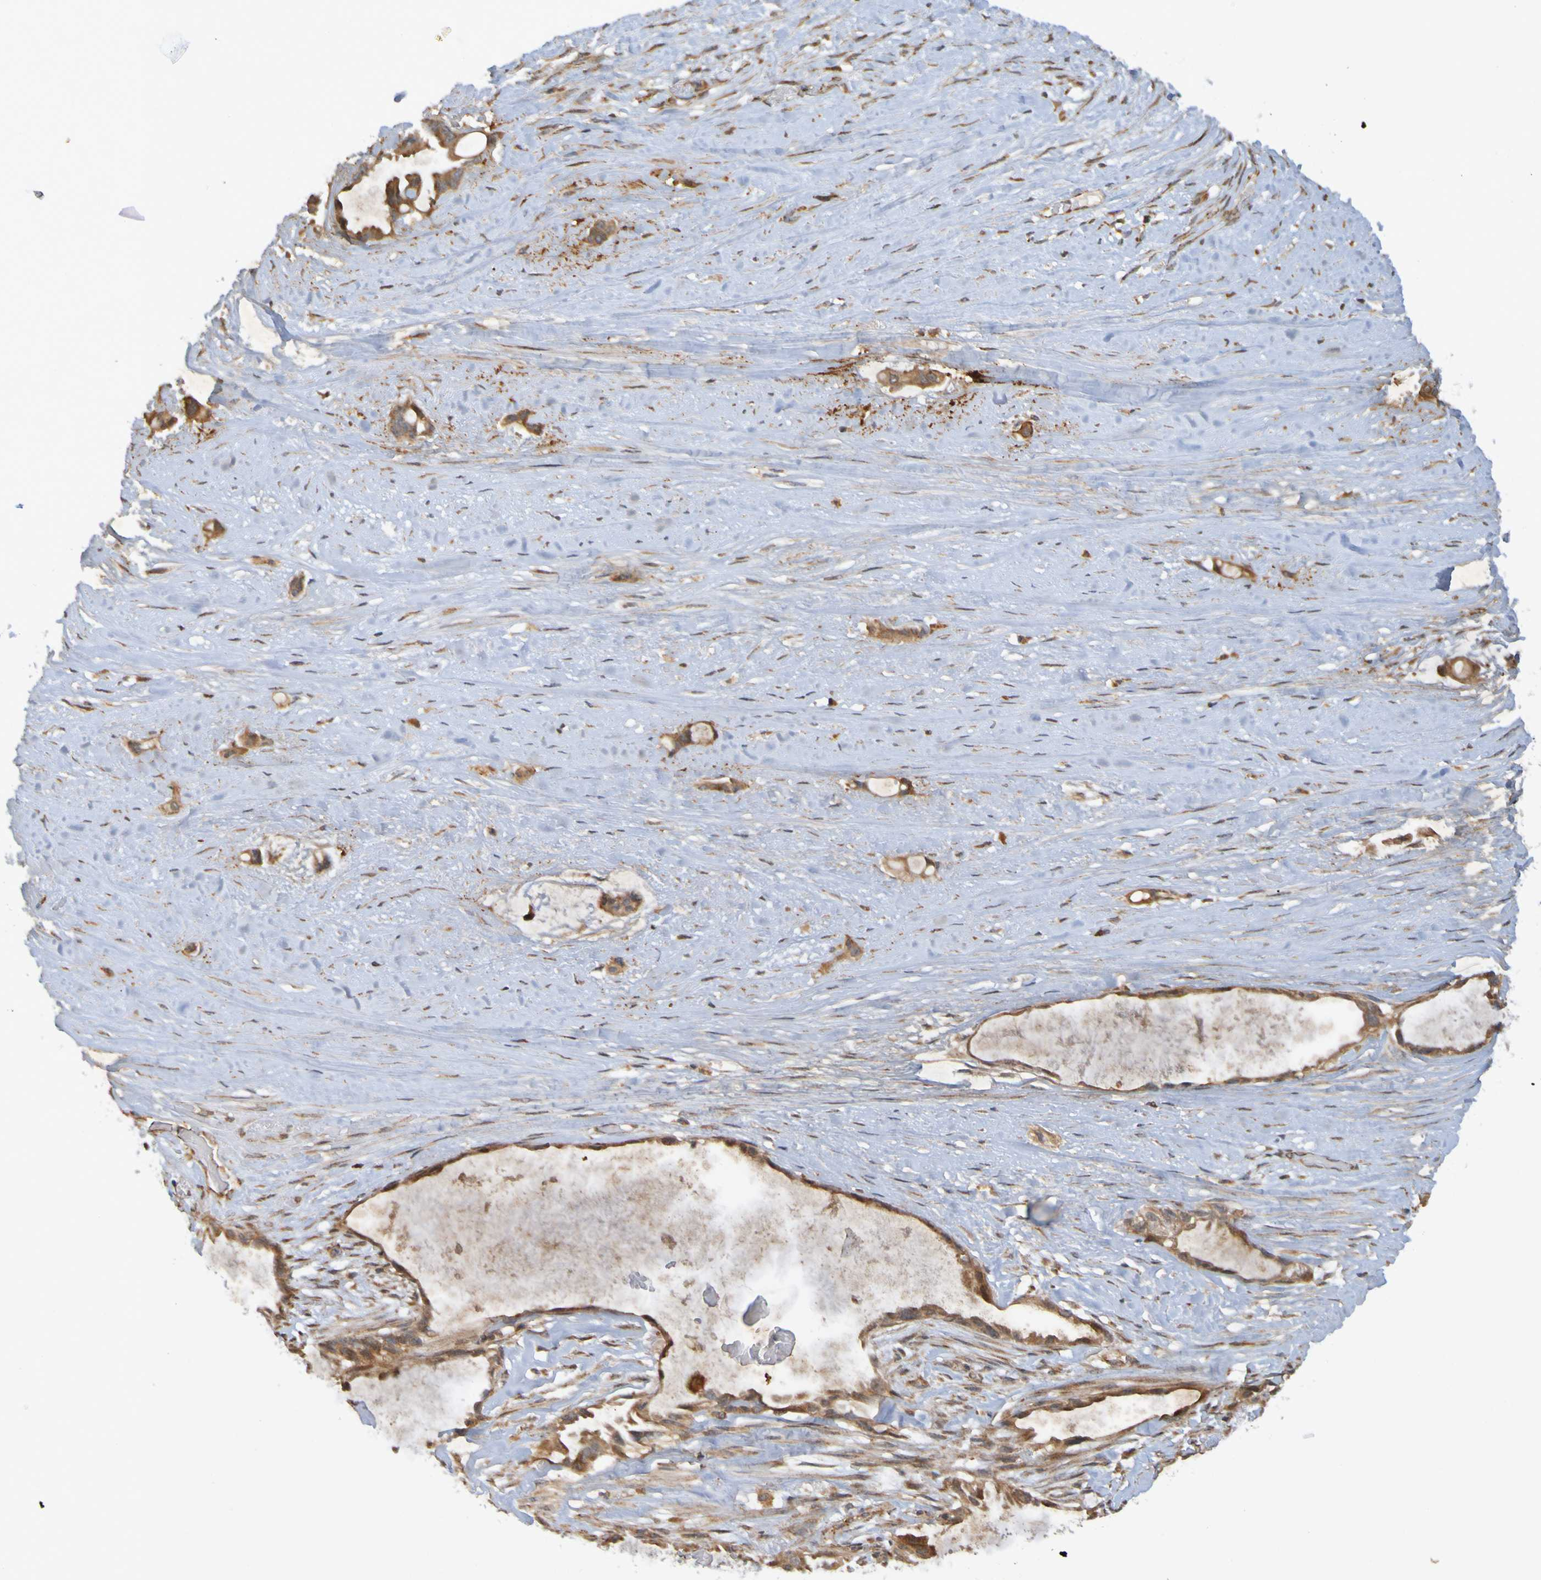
{"staining": {"intensity": "moderate", "quantity": ">75%", "location": "cytoplasmic/membranous"}, "tissue": "liver cancer", "cell_type": "Tumor cells", "image_type": "cancer", "snomed": [{"axis": "morphology", "description": "Cholangiocarcinoma"}, {"axis": "topography", "description": "Liver"}], "caption": "DAB immunohistochemical staining of human liver cancer (cholangiocarcinoma) exhibits moderate cytoplasmic/membranous protein expression in approximately >75% of tumor cells.", "gene": "TMBIM1", "patient": {"sex": "female", "age": 65}}